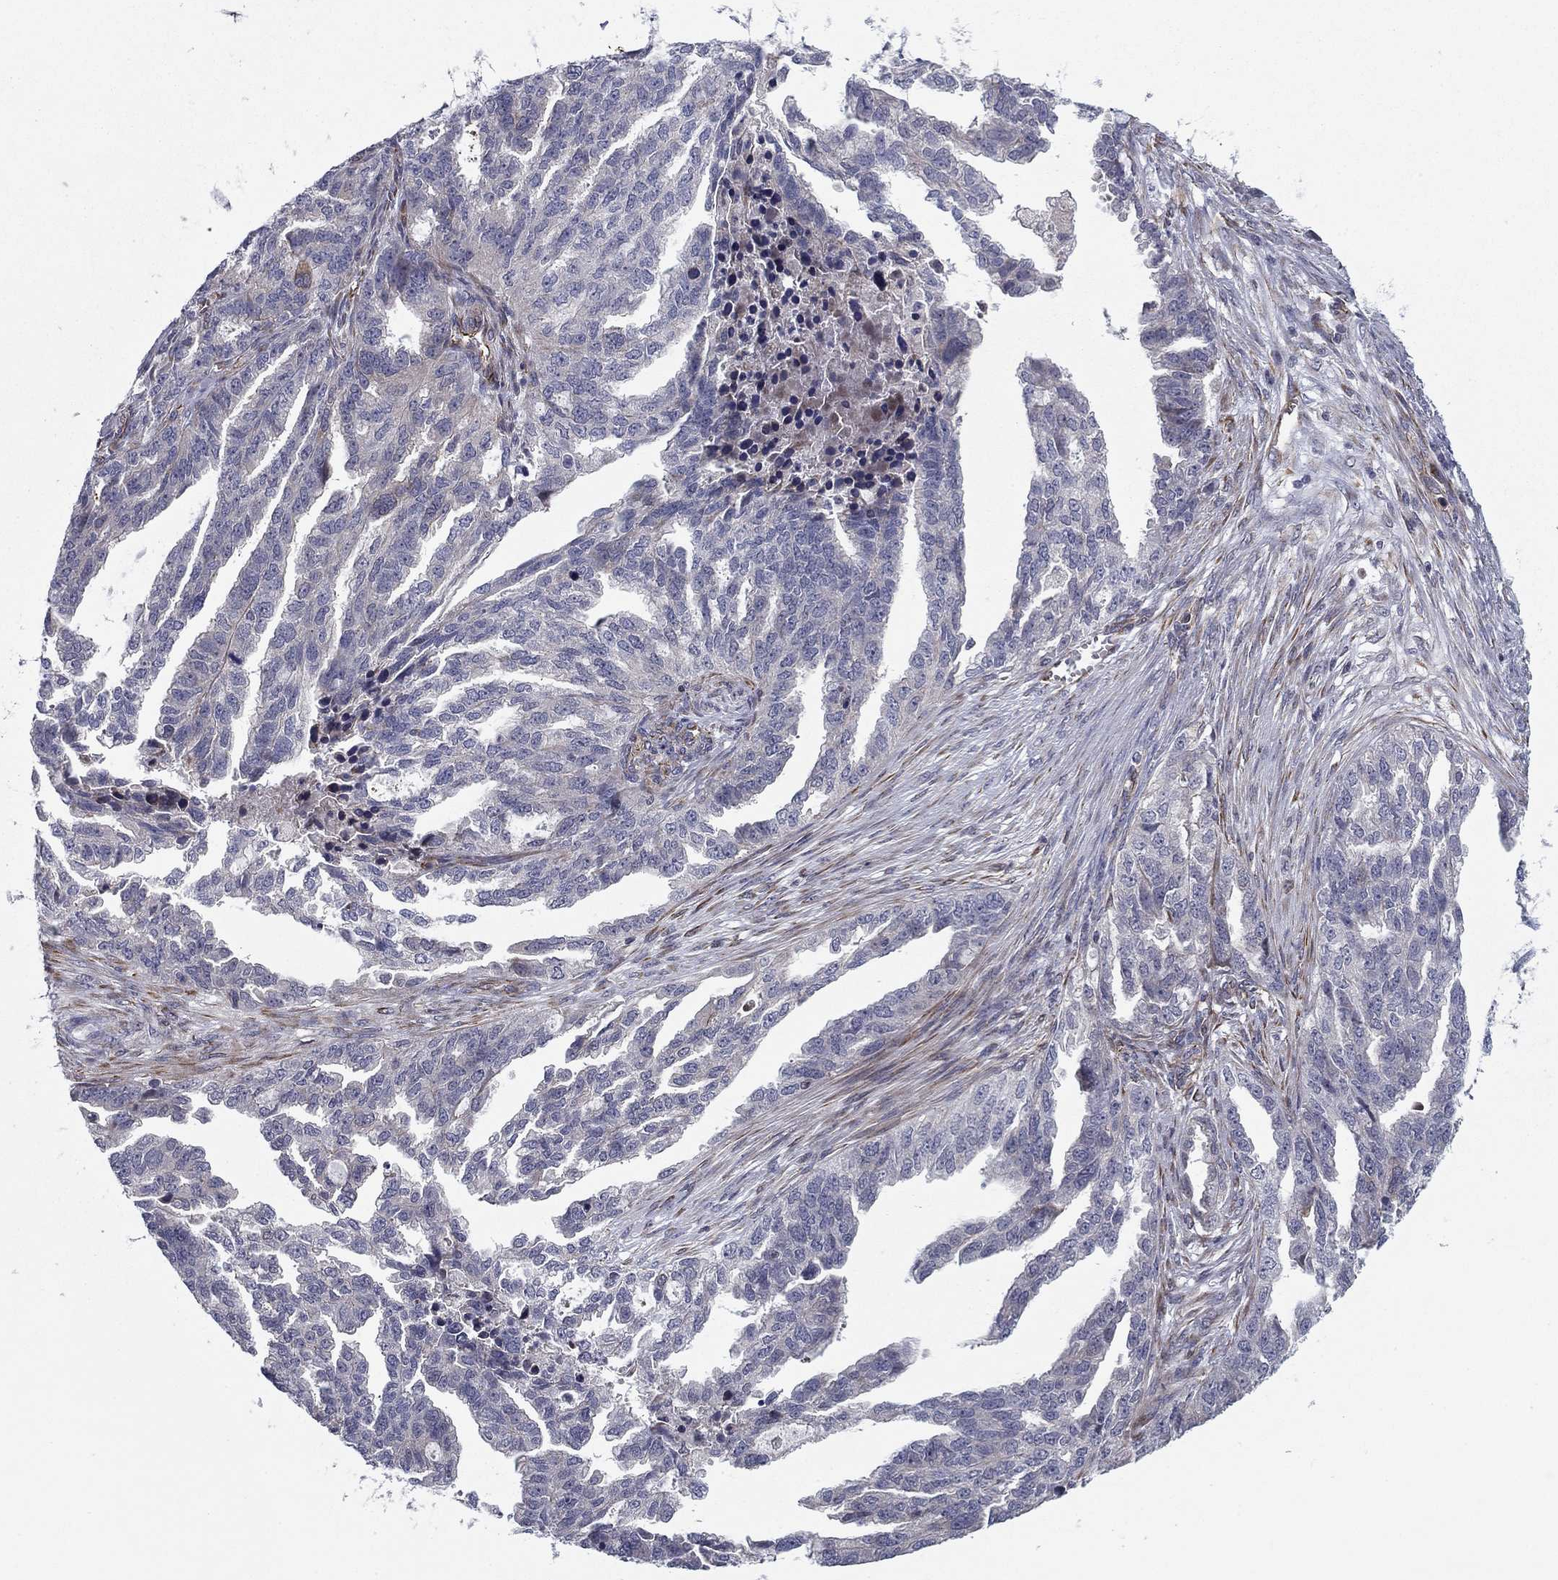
{"staining": {"intensity": "negative", "quantity": "none", "location": "none"}, "tissue": "ovarian cancer", "cell_type": "Tumor cells", "image_type": "cancer", "snomed": [{"axis": "morphology", "description": "Cystadenocarcinoma, serous, NOS"}, {"axis": "topography", "description": "Ovary"}], "caption": "IHC micrograph of neoplastic tissue: serous cystadenocarcinoma (ovarian) stained with DAB (3,3'-diaminobenzidine) demonstrates no significant protein positivity in tumor cells.", "gene": "CLSTN1", "patient": {"sex": "female", "age": 51}}